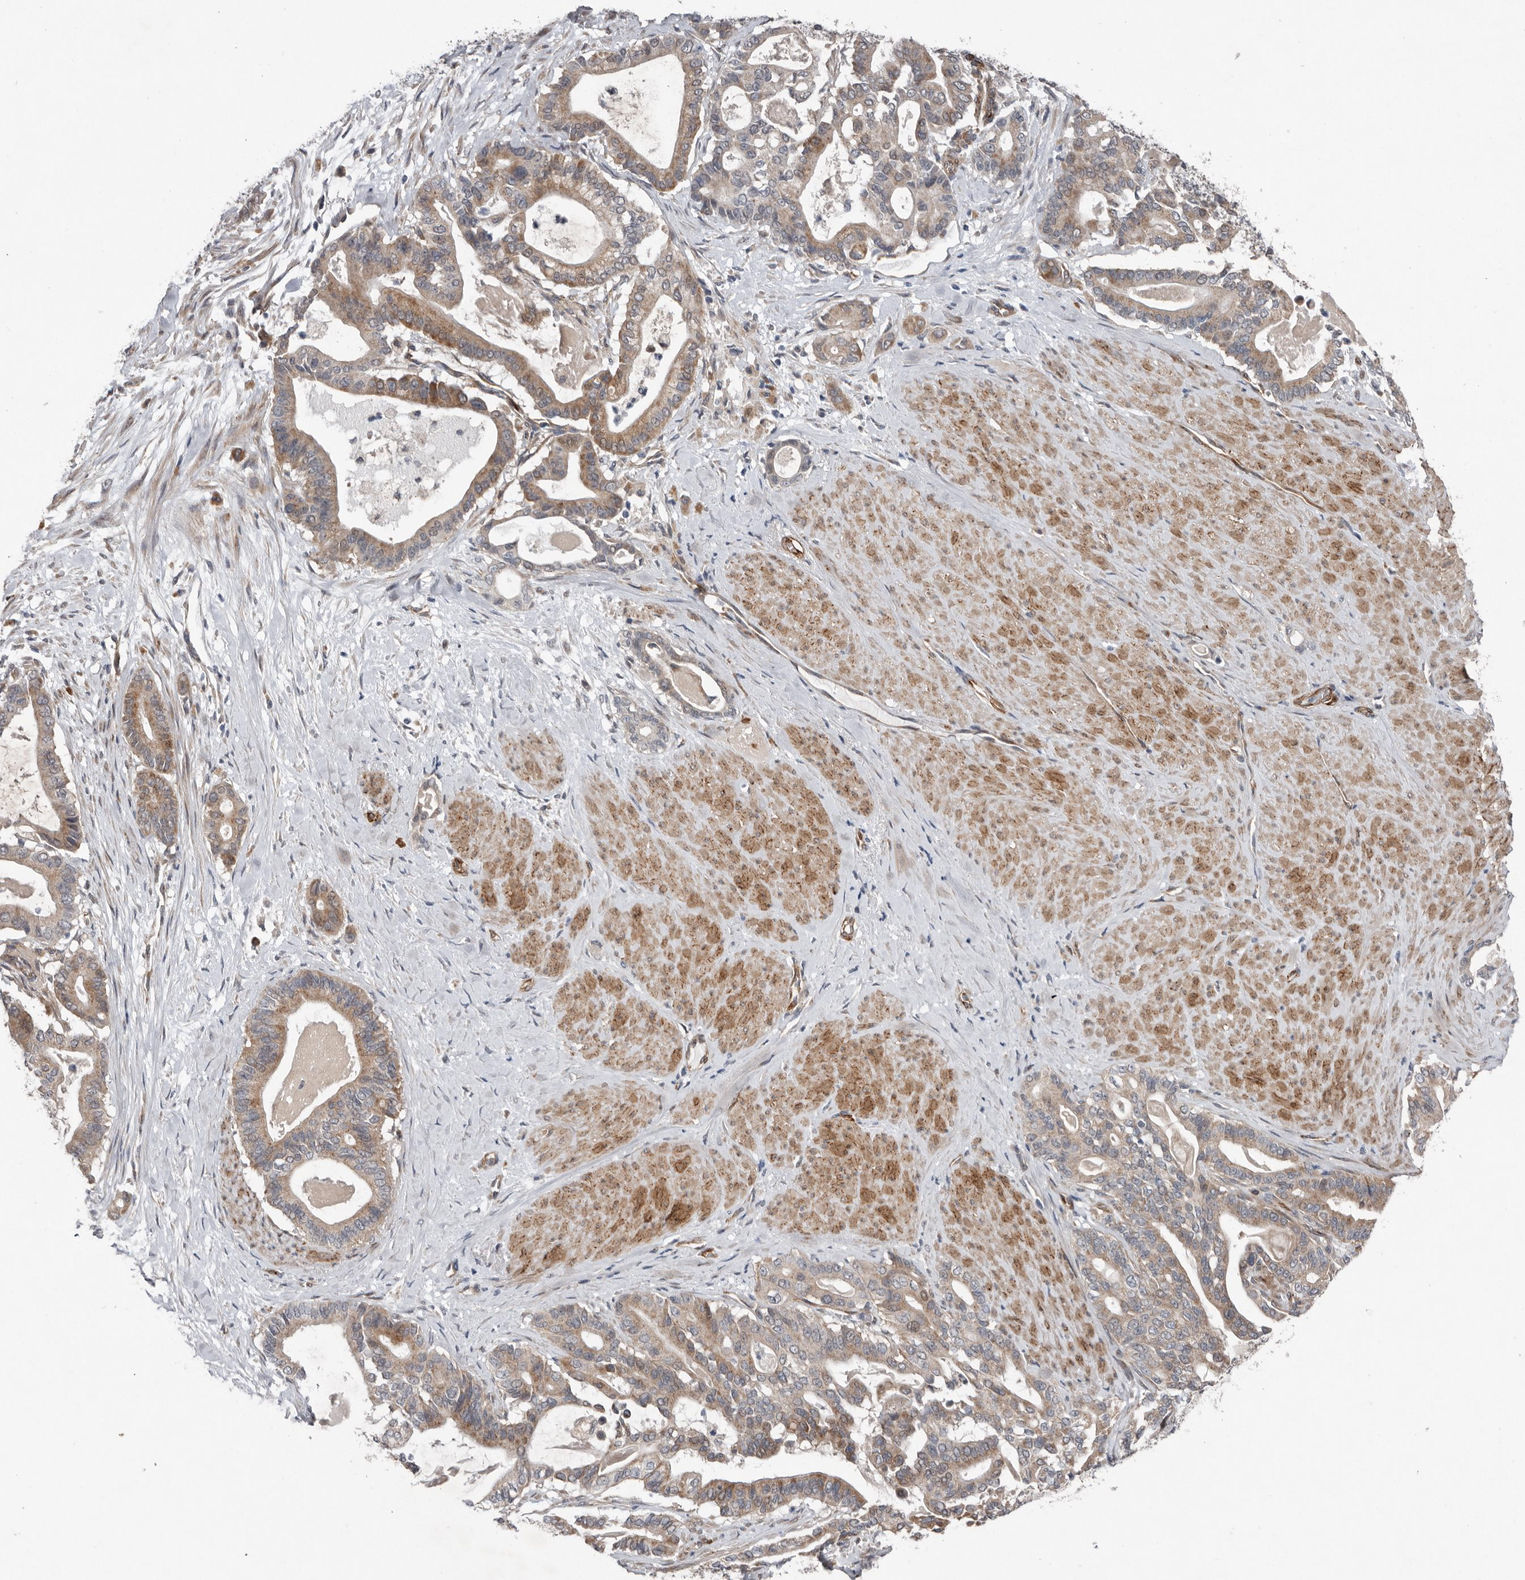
{"staining": {"intensity": "moderate", "quantity": ">75%", "location": "cytoplasmic/membranous"}, "tissue": "pancreatic cancer", "cell_type": "Tumor cells", "image_type": "cancer", "snomed": [{"axis": "morphology", "description": "Adenocarcinoma, NOS"}, {"axis": "topography", "description": "Pancreas"}], "caption": "There is medium levels of moderate cytoplasmic/membranous positivity in tumor cells of adenocarcinoma (pancreatic), as demonstrated by immunohistochemical staining (brown color).", "gene": "RANBP17", "patient": {"sex": "male", "age": 63}}